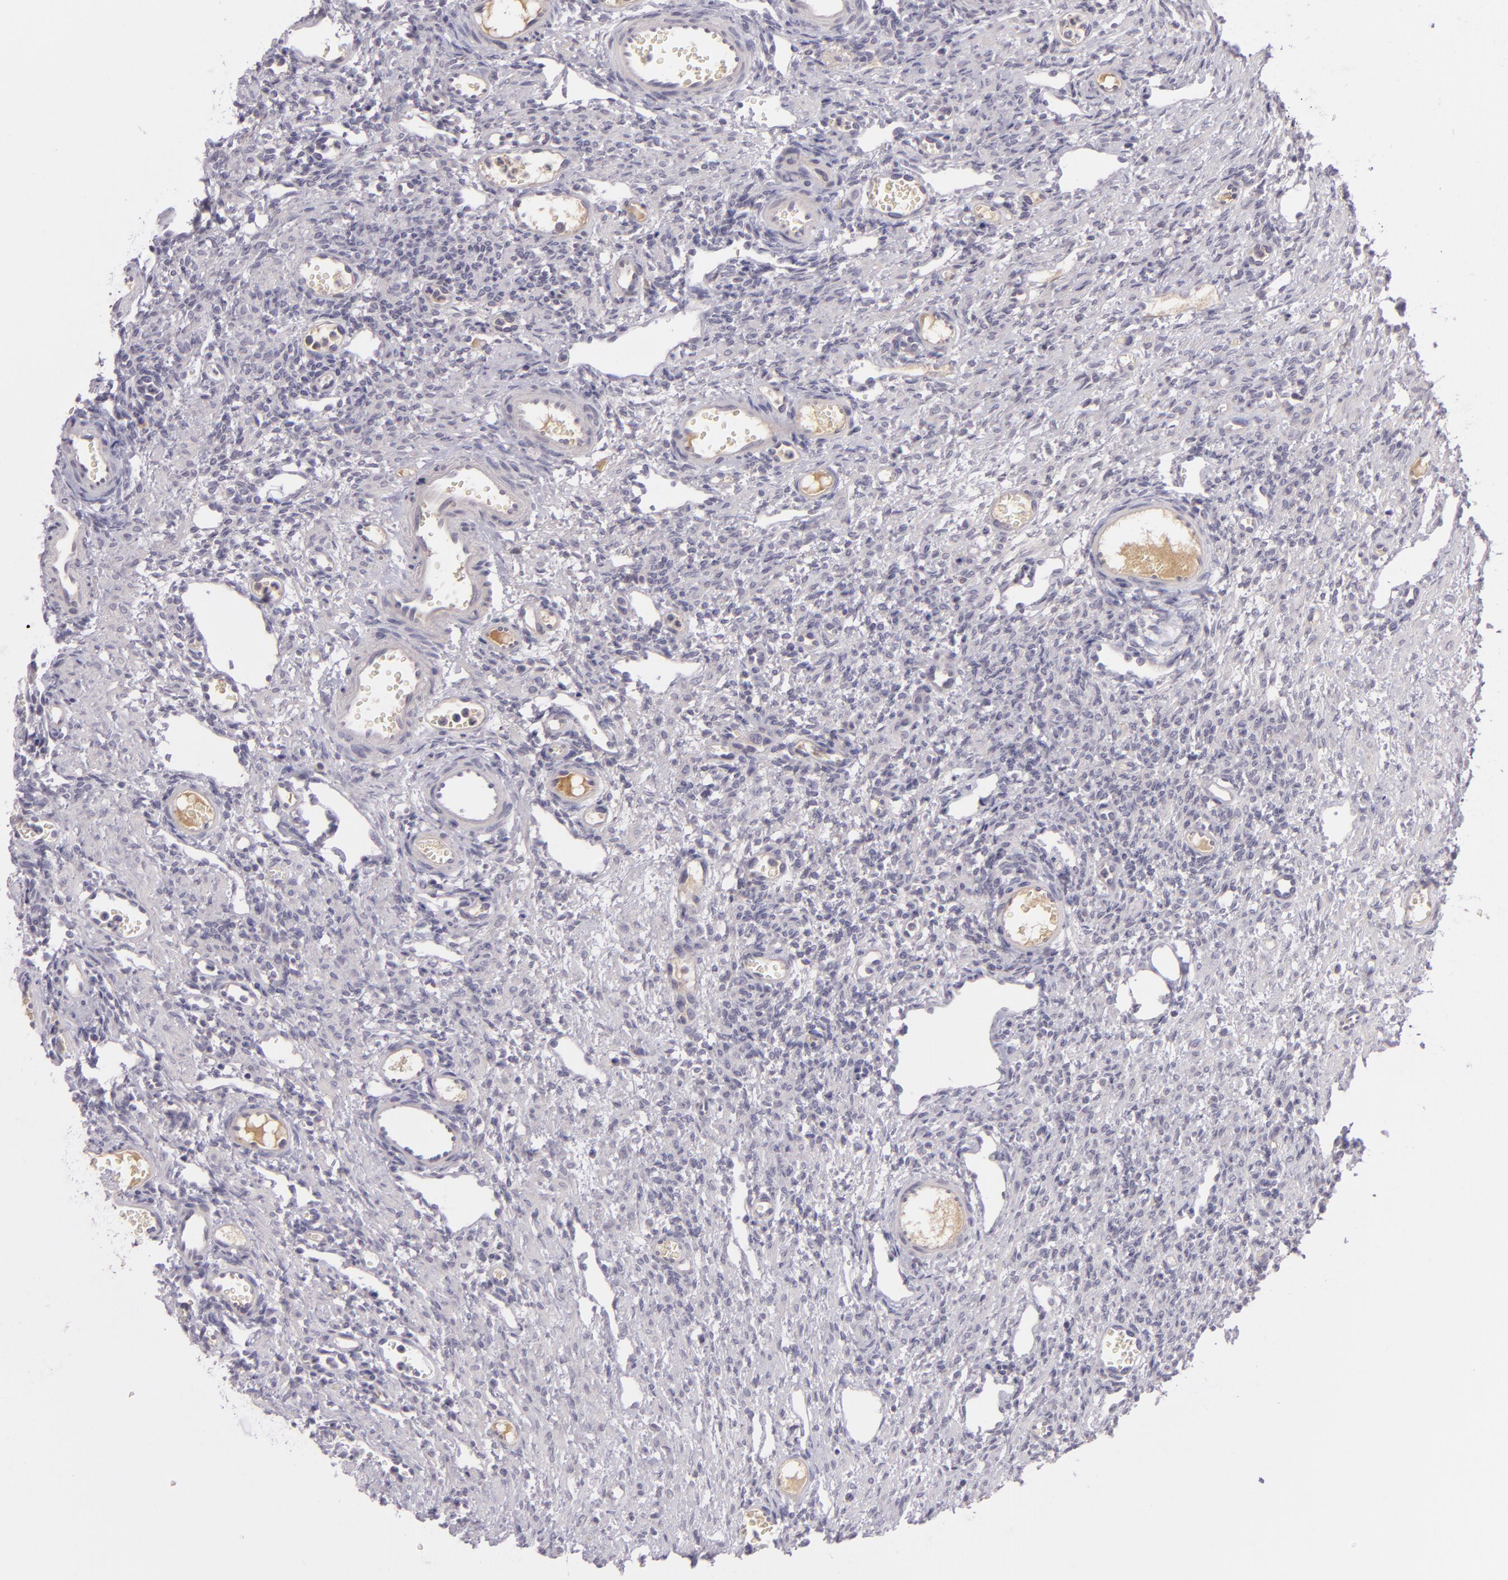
{"staining": {"intensity": "negative", "quantity": "none", "location": "none"}, "tissue": "ovary", "cell_type": "Follicle cells", "image_type": "normal", "snomed": [{"axis": "morphology", "description": "Normal tissue, NOS"}, {"axis": "topography", "description": "Ovary"}], "caption": "Immunohistochemistry (IHC) image of benign ovary stained for a protein (brown), which displays no staining in follicle cells. (DAB (3,3'-diaminobenzidine) immunohistochemistry (IHC) with hematoxylin counter stain).", "gene": "DAG1", "patient": {"sex": "female", "age": 33}}